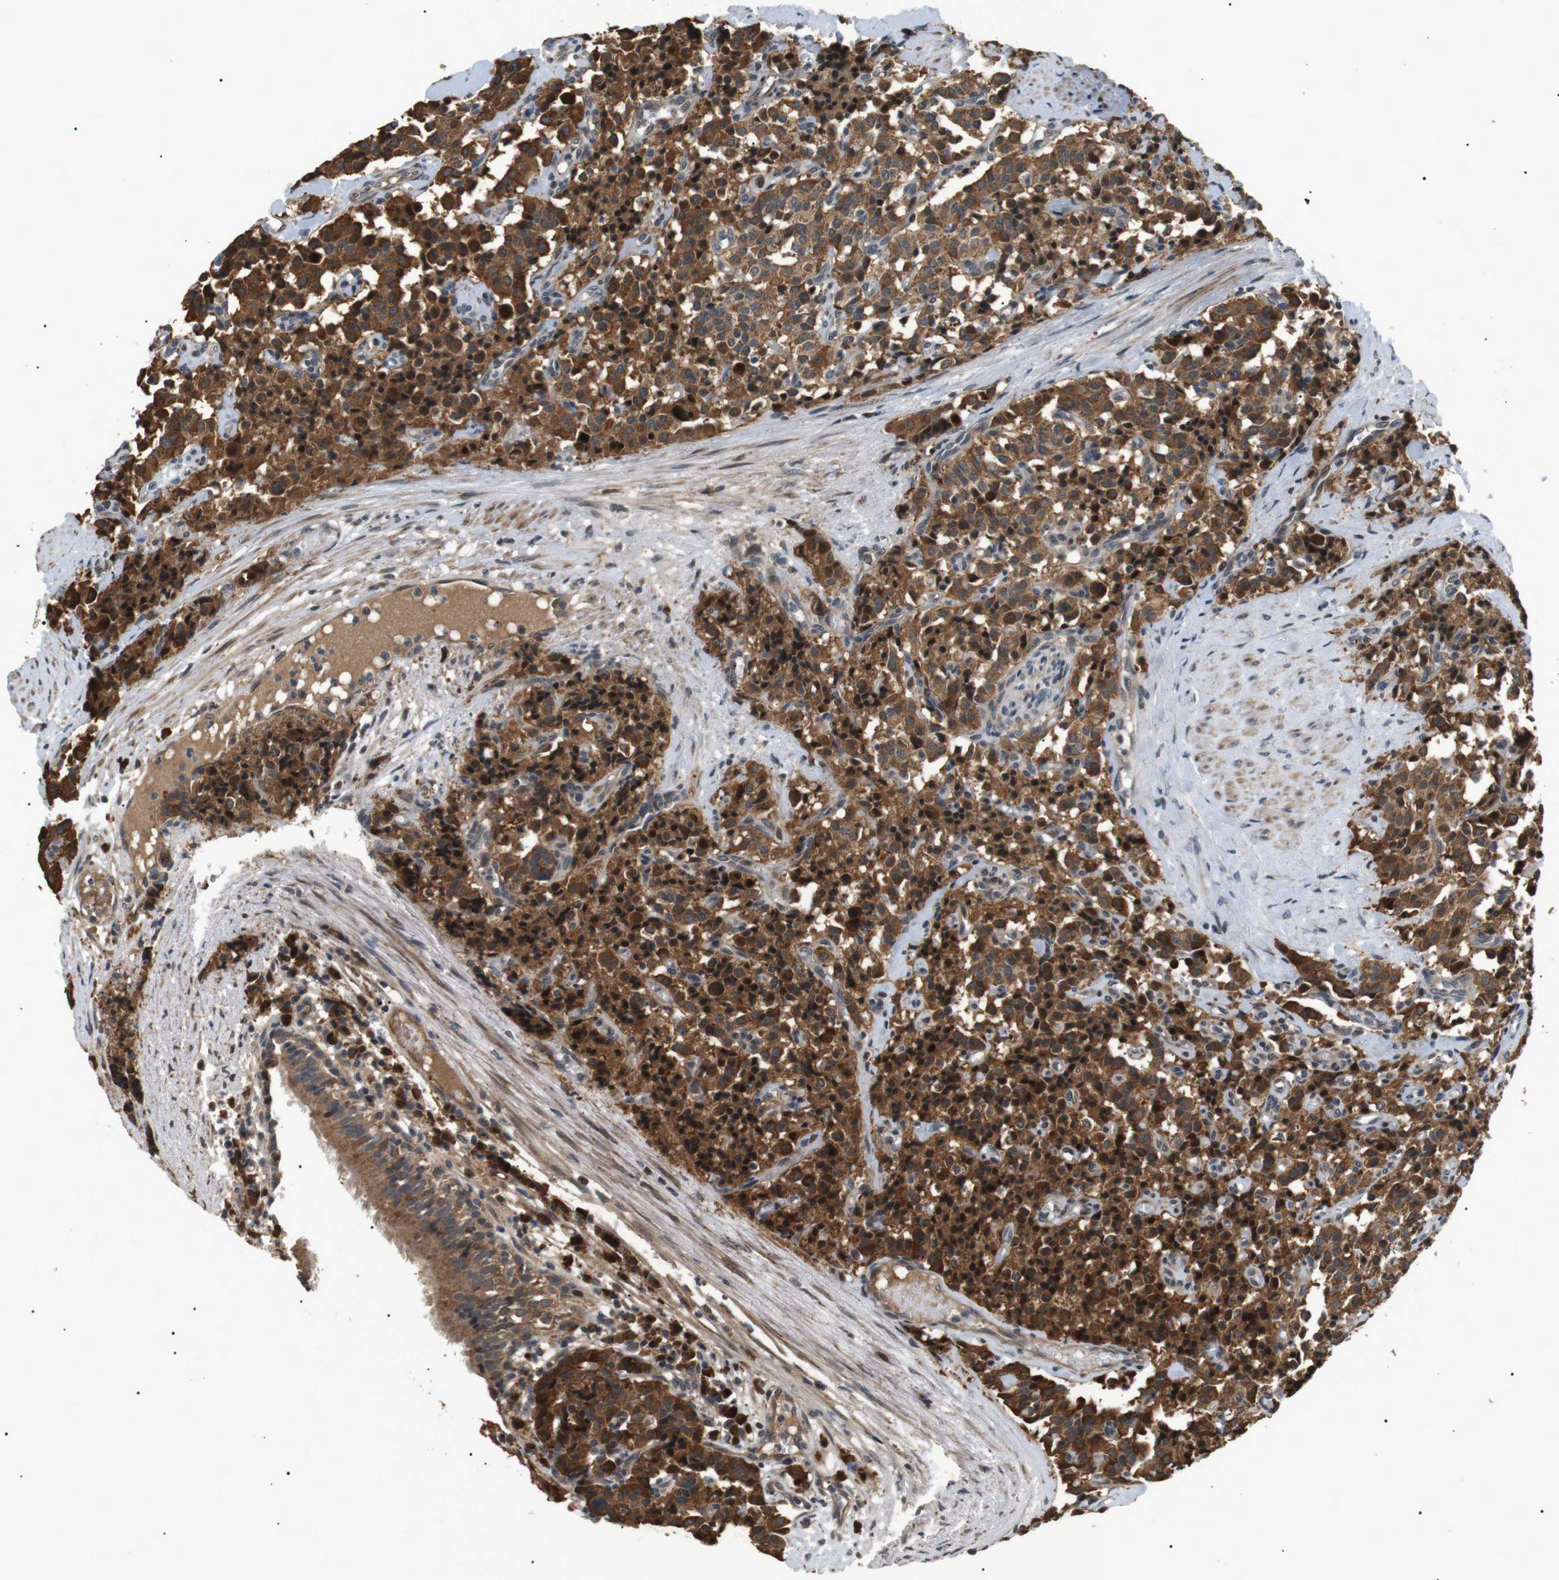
{"staining": {"intensity": "moderate", "quantity": ">75%", "location": "cytoplasmic/membranous,nuclear"}, "tissue": "carcinoid", "cell_type": "Tumor cells", "image_type": "cancer", "snomed": [{"axis": "morphology", "description": "Carcinoid, malignant, NOS"}, {"axis": "topography", "description": "Lung"}], "caption": "An immunohistochemistry (IHC) image of tumor tissue is shown. Protein staining in brown labels moderate cytoplasmic/membranous and nuclear positivity in malignant carcinoid within tumor cells.", "gene": "HSPA13", "patient": {"sex": "male", "age": 30}}